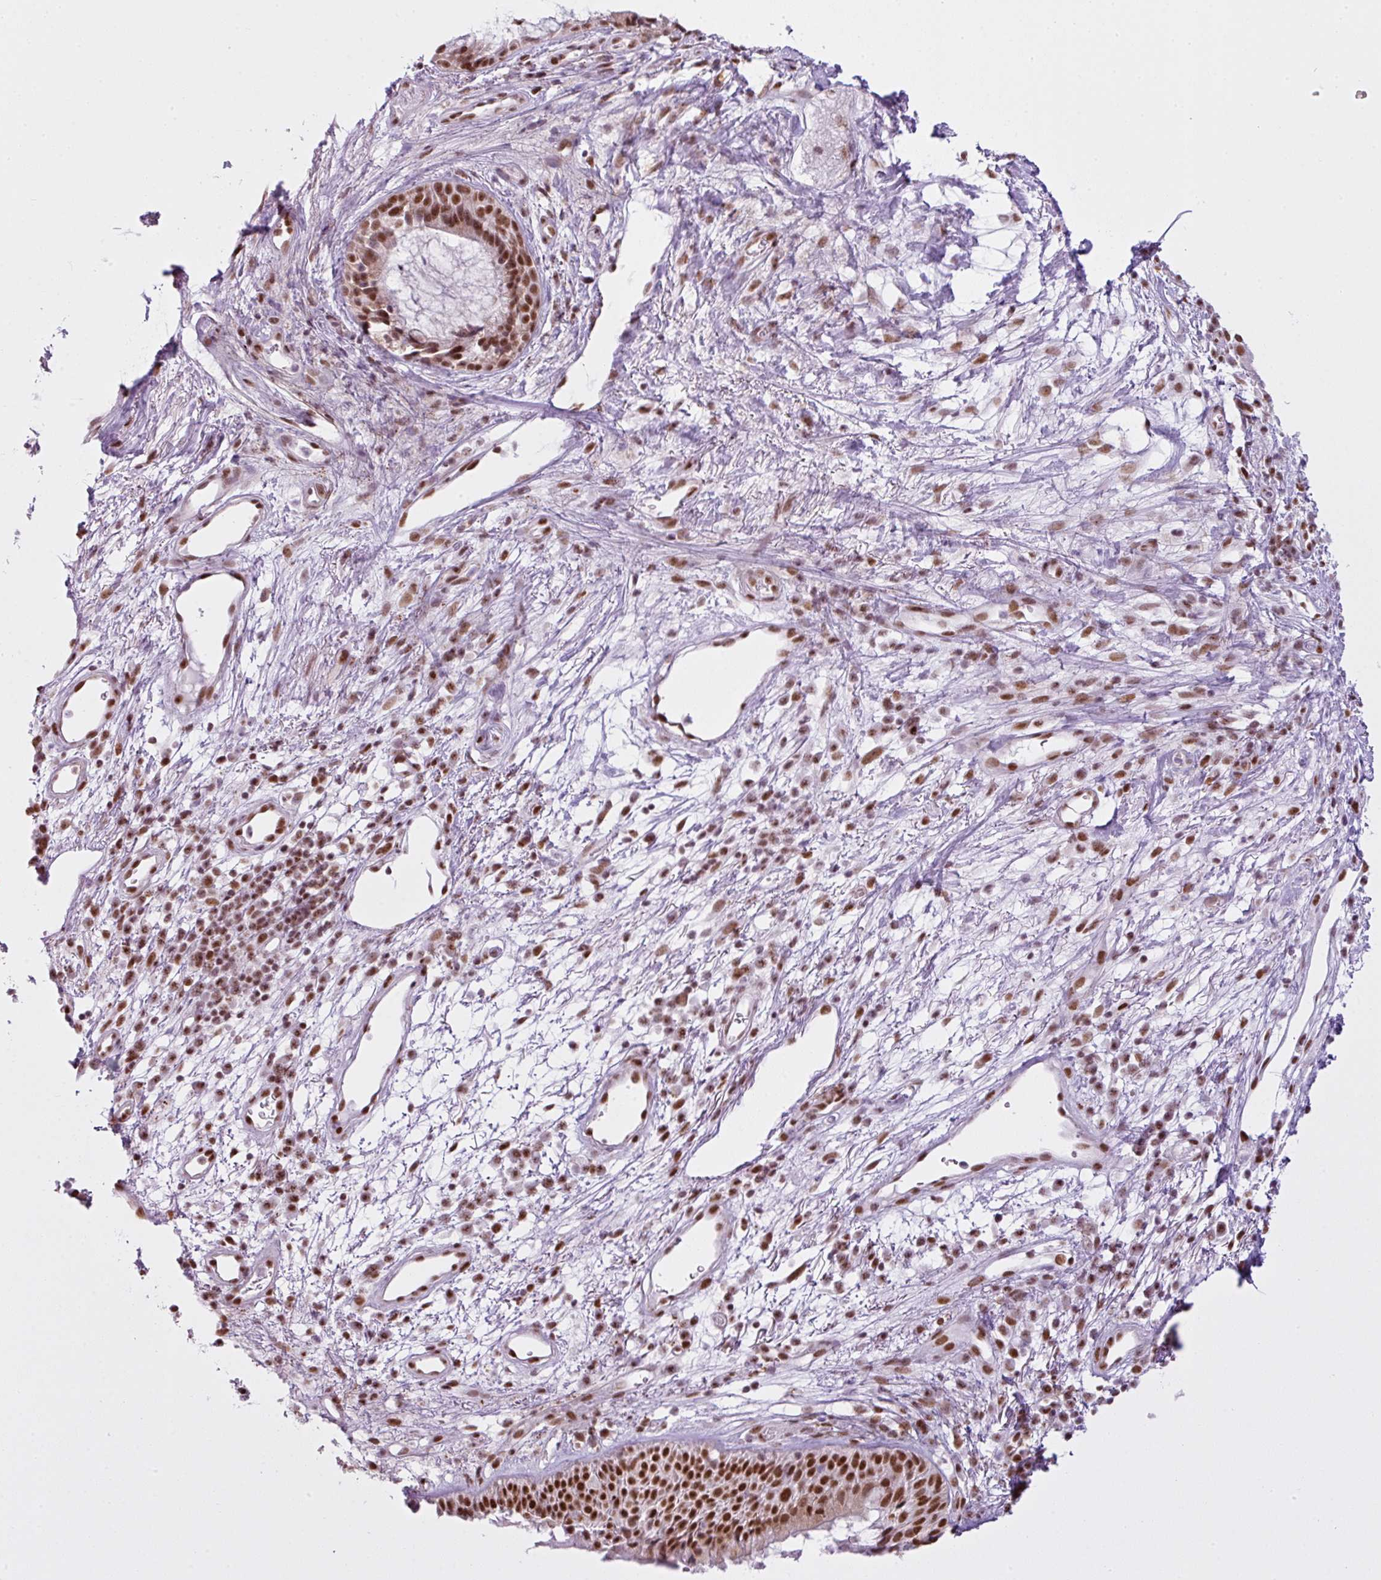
{"staining": {"intensity": "strong", "quantity": ">75%", "location": "nuclear"}, "tissue": "nasopharynx", "cell_type": "Respiratory epithelial cells", "image_type": "normal", "snomed": [{"axis": "morphology", "description": "Normal tissue, NOS"}, {"axis": "topography", "description": "Cartilage tissue"}, {"axis": "topography", "description": "Nasopharynx"}, {"axis": "topography", "description": "Thyroid gland"}], "caption": "Respiratory epithelial cells display strong nuclear staining in about >75% of cells in normal nasopharynx. Nuclei are stained in blue.", "gene": "ARL6IP4", "patient": {"sex": "male", "age": 63}}